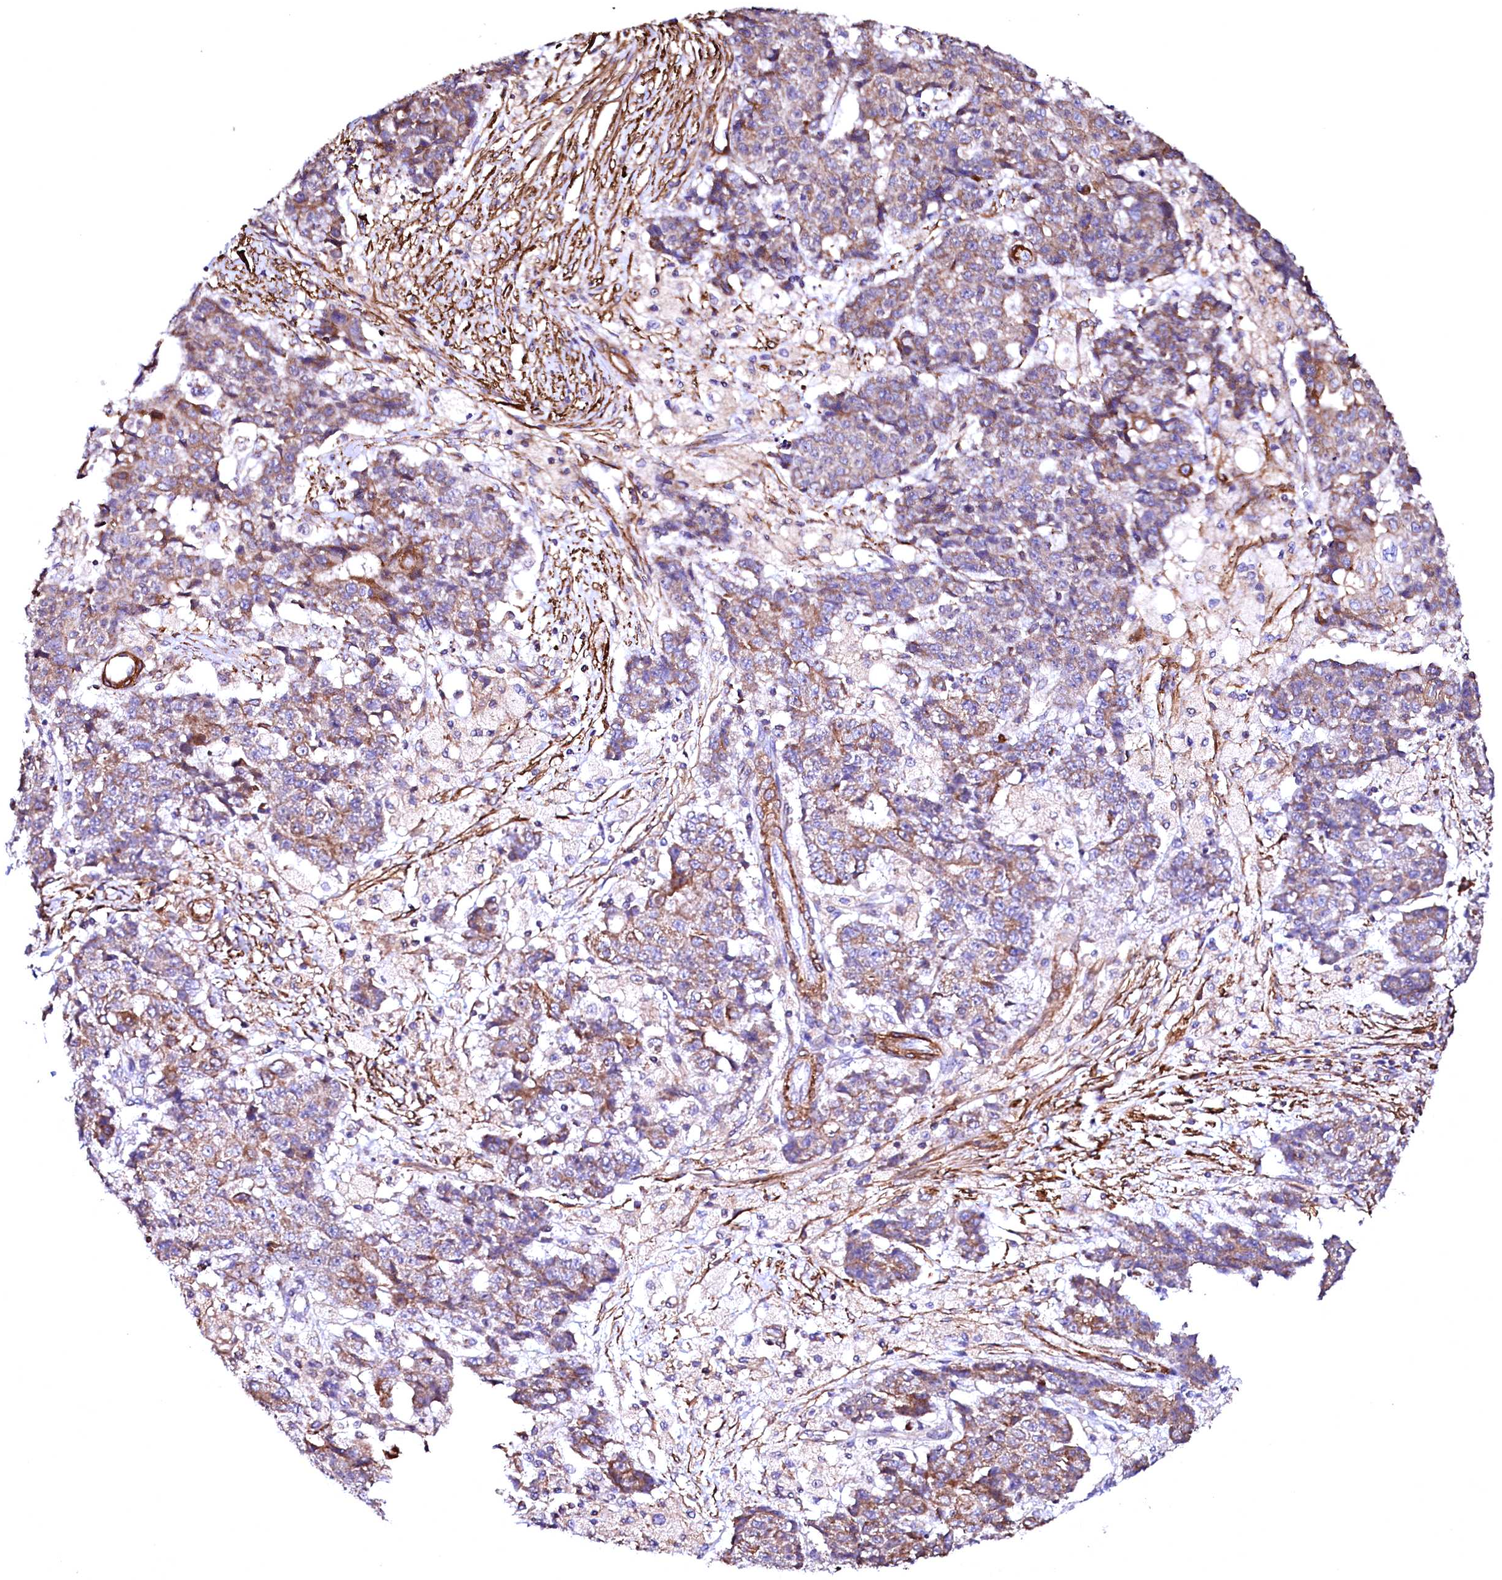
{"staining": {"intensity": "weak", "quantity": "25%-75%", "location": "cytoplasmic/membranous"}, "tissue": "ovarian cancer", "cell_type": "Tumor cells", "image_type": "cancer", "snomed": [{"axis": "morphology", "description": "Carcinoma, endometroid"}, {"axis": "topography", "description": "Ovary"}], "caption": "Protein expression analysis of human ovarian cancer (endometroid carcinoma) reveals weak cytoplasmic/membranous expression in approximately 25%-75% of tumor cells. The protein is shown in brown color, while the nuclei are stained blue.", "gene": "GPR176", "patient": {"sex": "female", "age": 42}}